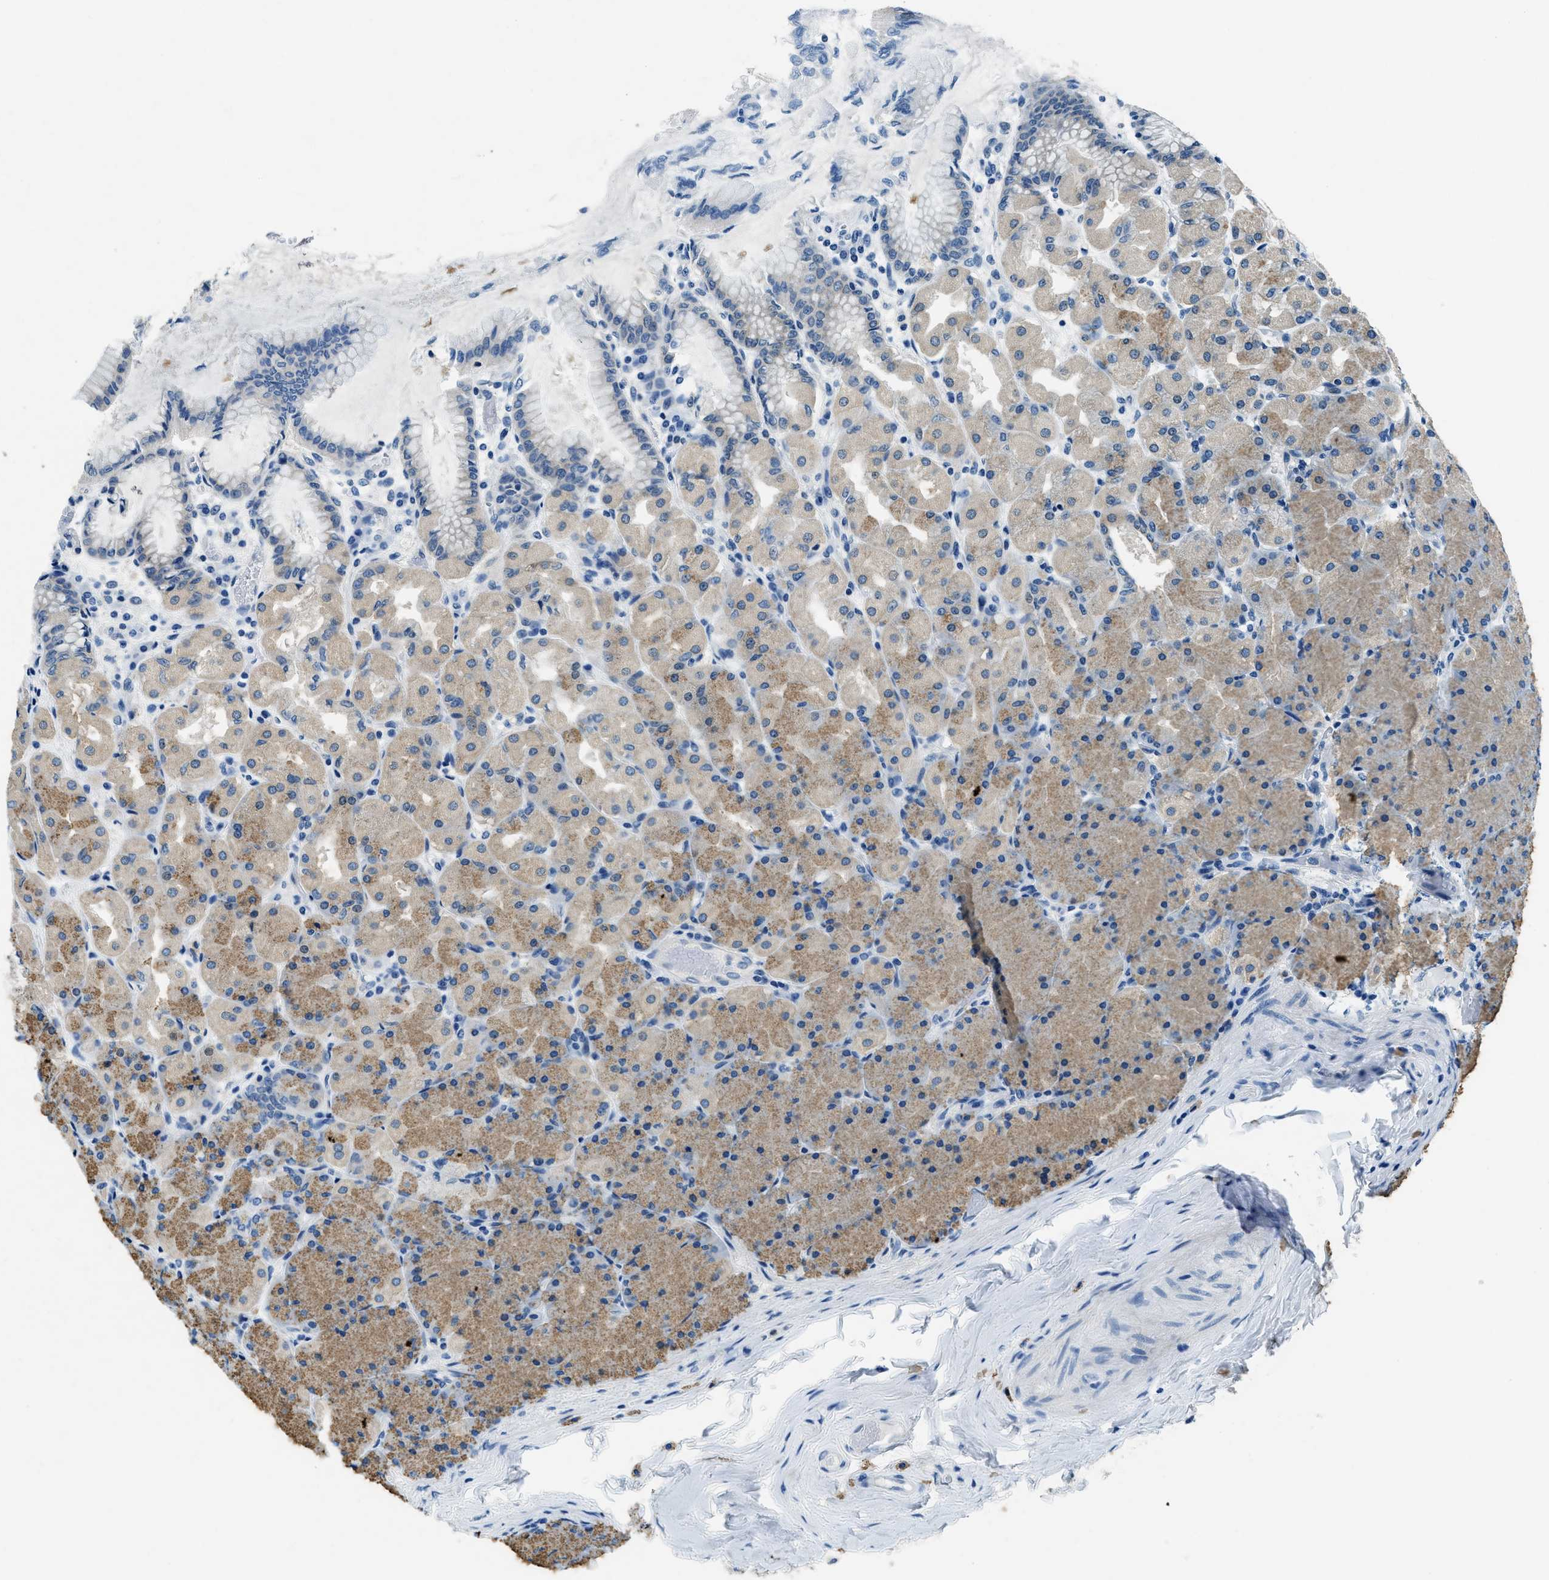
{"staining": {"intensity": "moderate", "quantity": "25%-75%", "location": "cytoplasmic/membranous"}, "tissue": "stomach", "cell_type": "Glandular cells", "image_type": "normal", "snomed": [{"axis": "morphology", "description": "Normal tissue, NOS"}, {"axis": "topography", "description": "Stomach, upper"}], "caption": "Protein analysis of normal stomach reveals moderate cytoplasmic/membranous staining in about 25%-75% of glandular cells. Nuclei are stained in blue.", "gene": "UBAC2", "patient": {"sex": "female", "age": 56}}